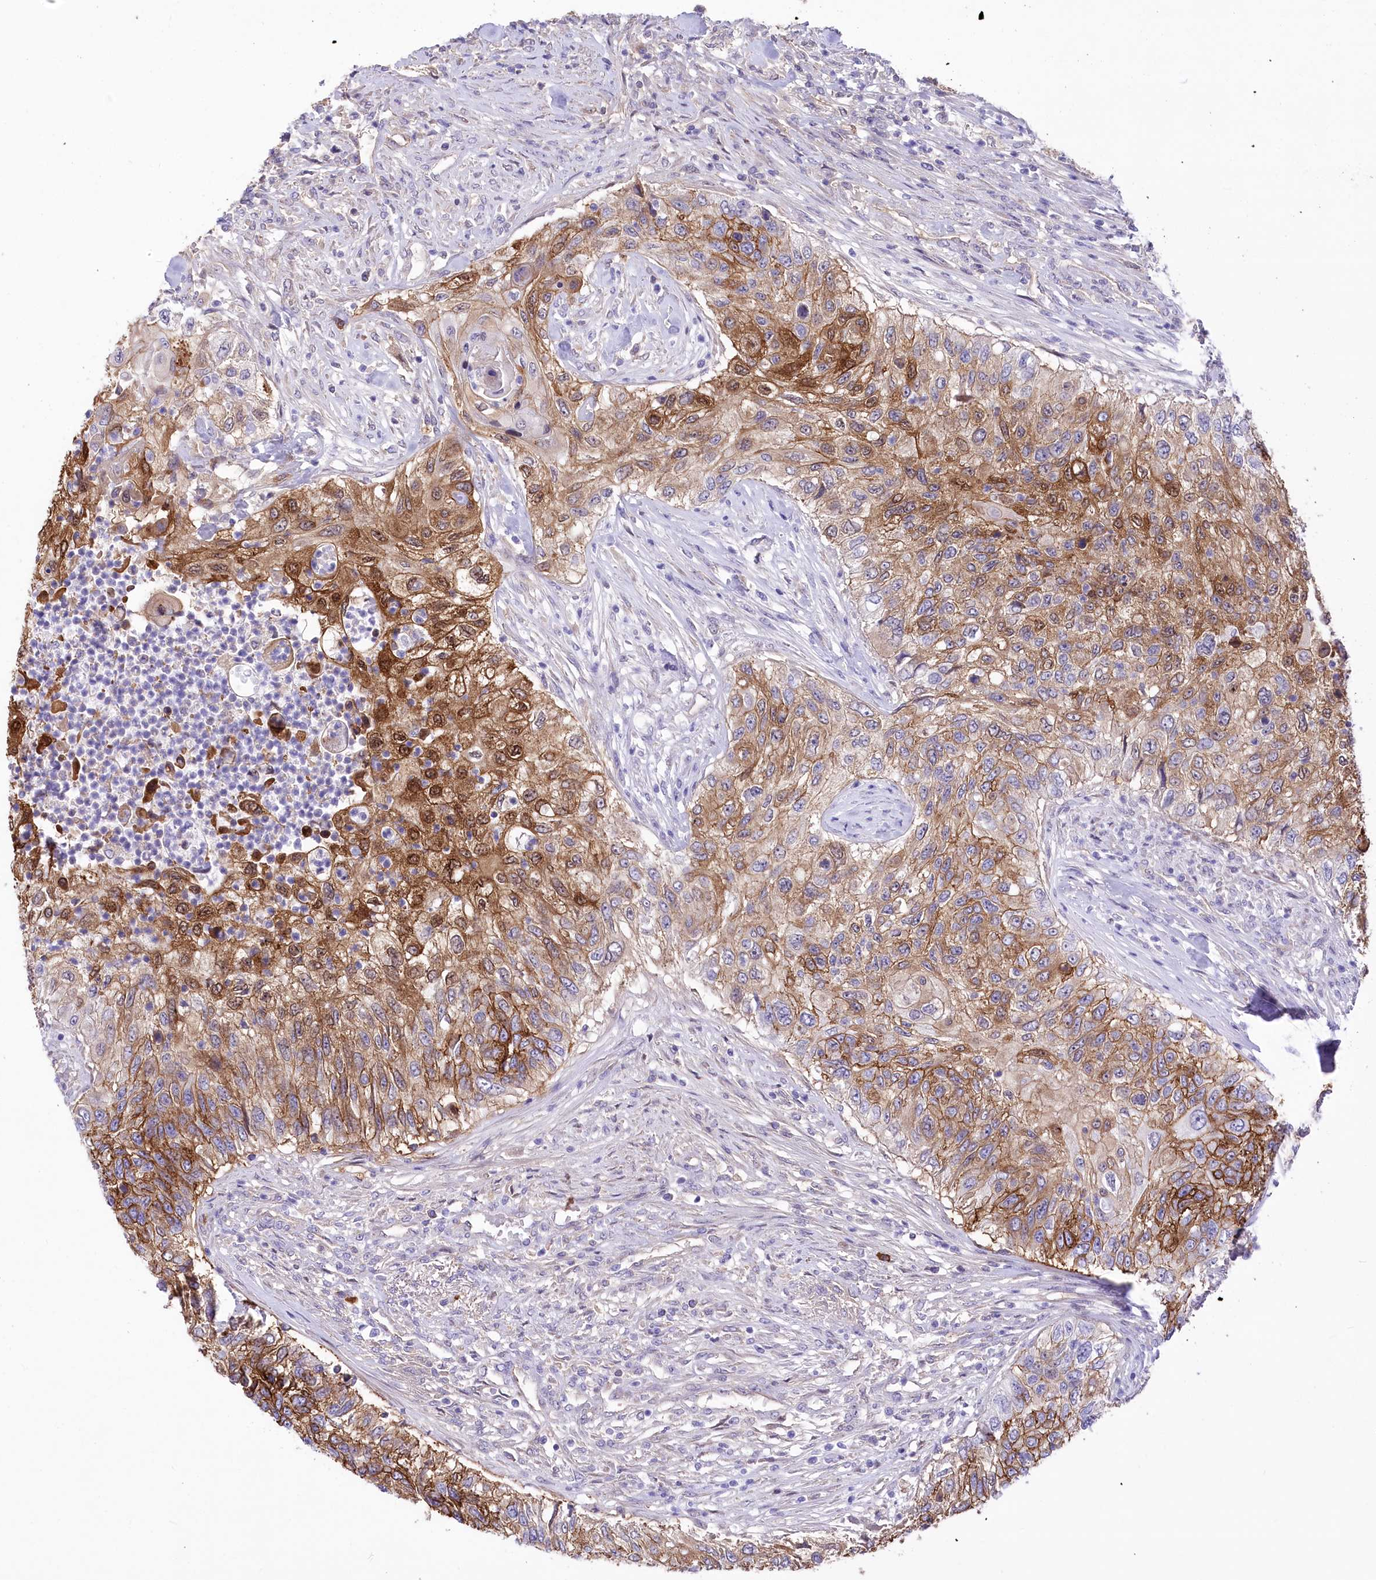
{"staining": {"intensity": "moderate", "quantity": ">75%", "location": "cytoplasmic/membranous,nuclear"}, "tissue": "urothelial cancer", "cell_type": "Tumor cells", "image_type": "cancer", "snomed": [{"axis": "morphology", "description": "Urothelial carcinoma, High grade"}, {"axis": "topography", "description": "Urinary bladder"}], "caption": "Immunohistochemistry staining of urothelial carcinoma (high-grade), which reveals medium levels of moderate cytoplasmic/membranous and nuclear expression in approximately >75% of tumor cells indicating moderate cytoplasmic/membranous and nuclear protein staining. The staining was performed using DAB (3,3'-diaminobenzidine) (brown) for protein detection and nuclei were counterstained in hematoxylin (blue).", "gene": "CEP164", "patient": {"sex": "female", "age": 60}}